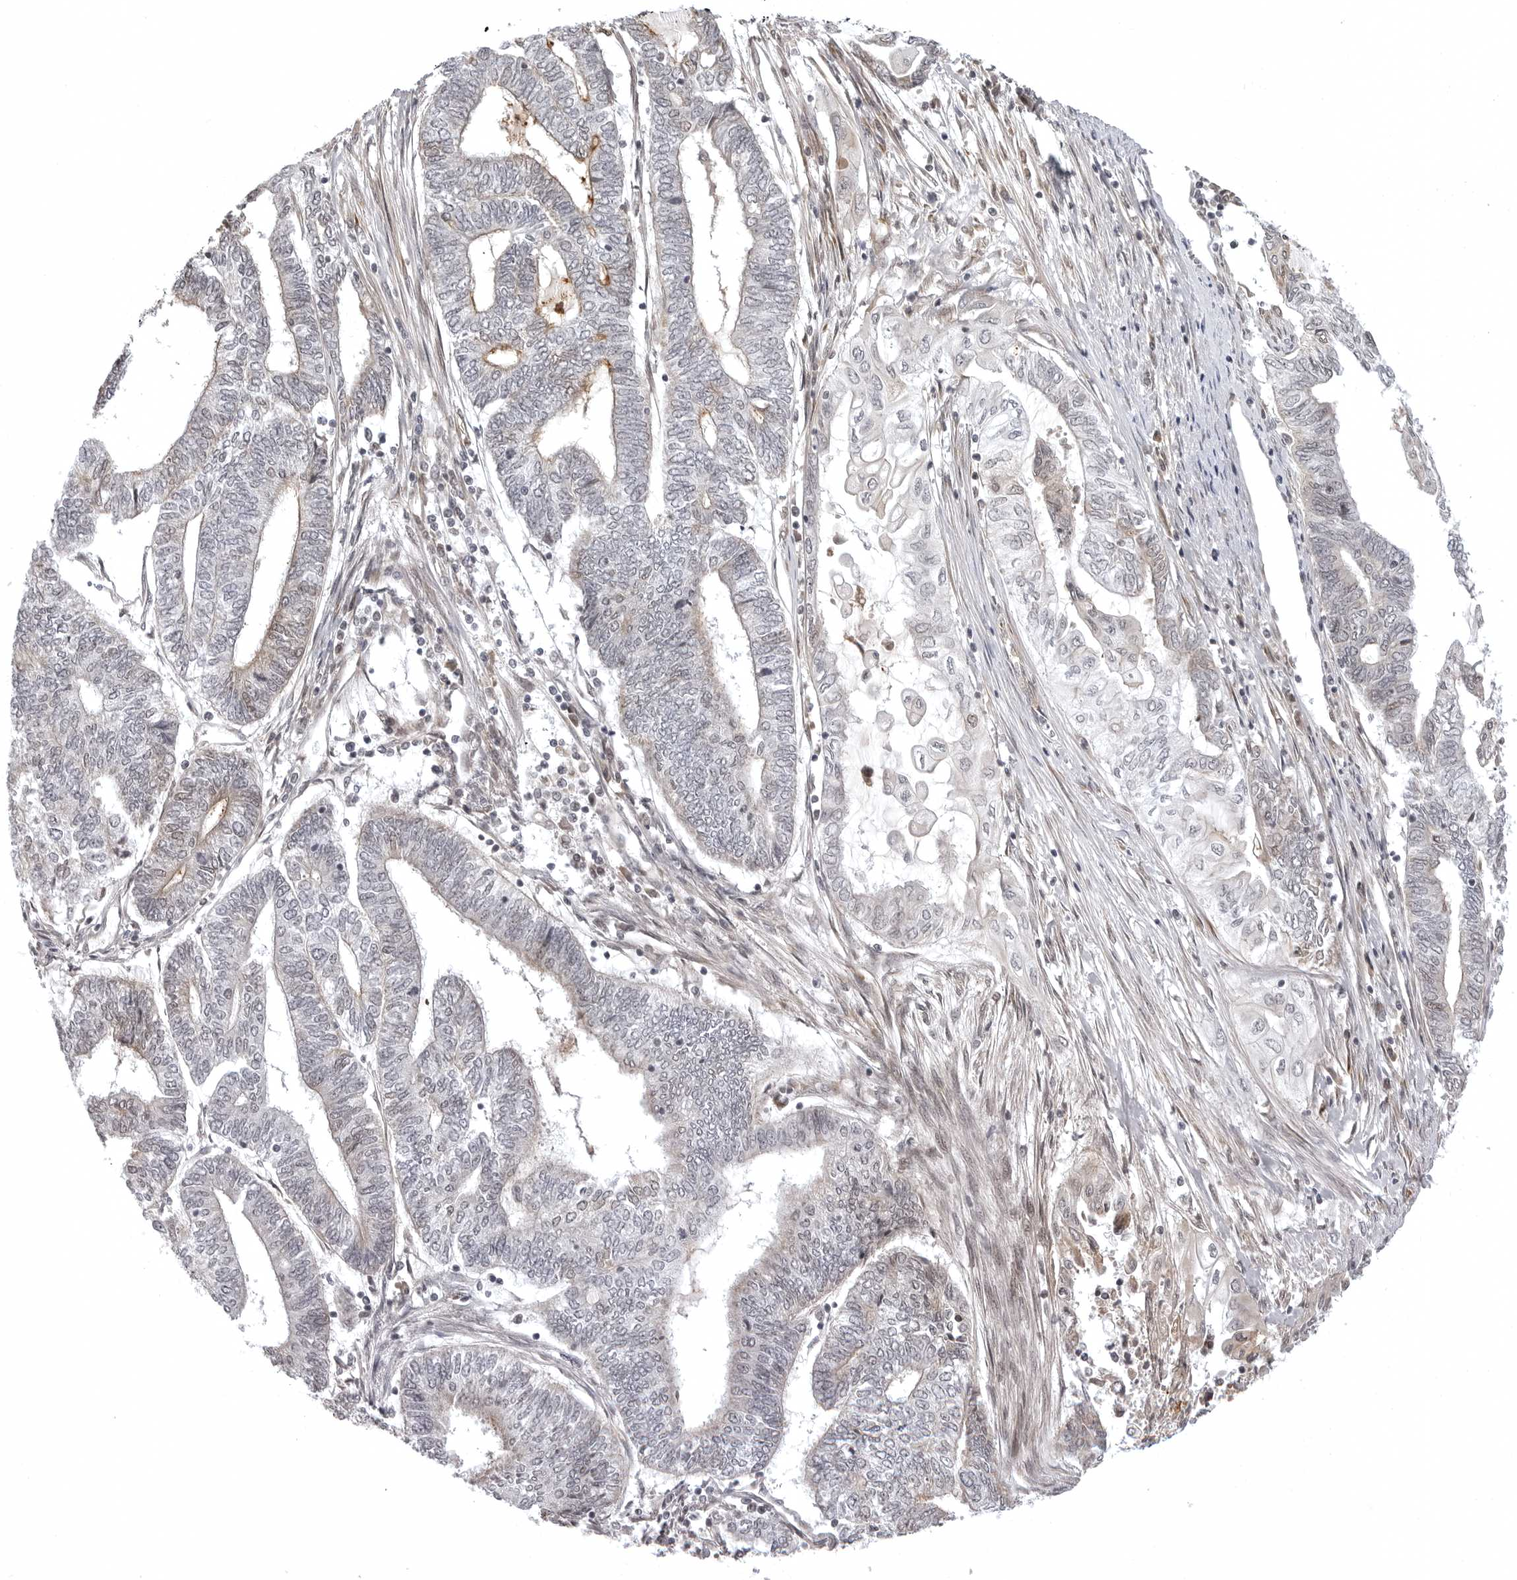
{"staining": {"intensity": "weak", "quantity": "<25%", "location": "cytoplasmic/membranous,nuclear"}, "tissue": "endometrial cancer", "cell_type": "Tumor cells", "image_type": "cancer", "snomed": [{"axis": "morphology", "description": "Adenocarcinoma, NOS"}, {"axis": "topography", "description": "Uterus"}, {"axis": "topography", "description": "Endometrium"}], "caption": "There is no significant expression in tumor cells of endometrial cancer.", "gene": "PHF3", "patient": {"sex": "female", "age": 70}}